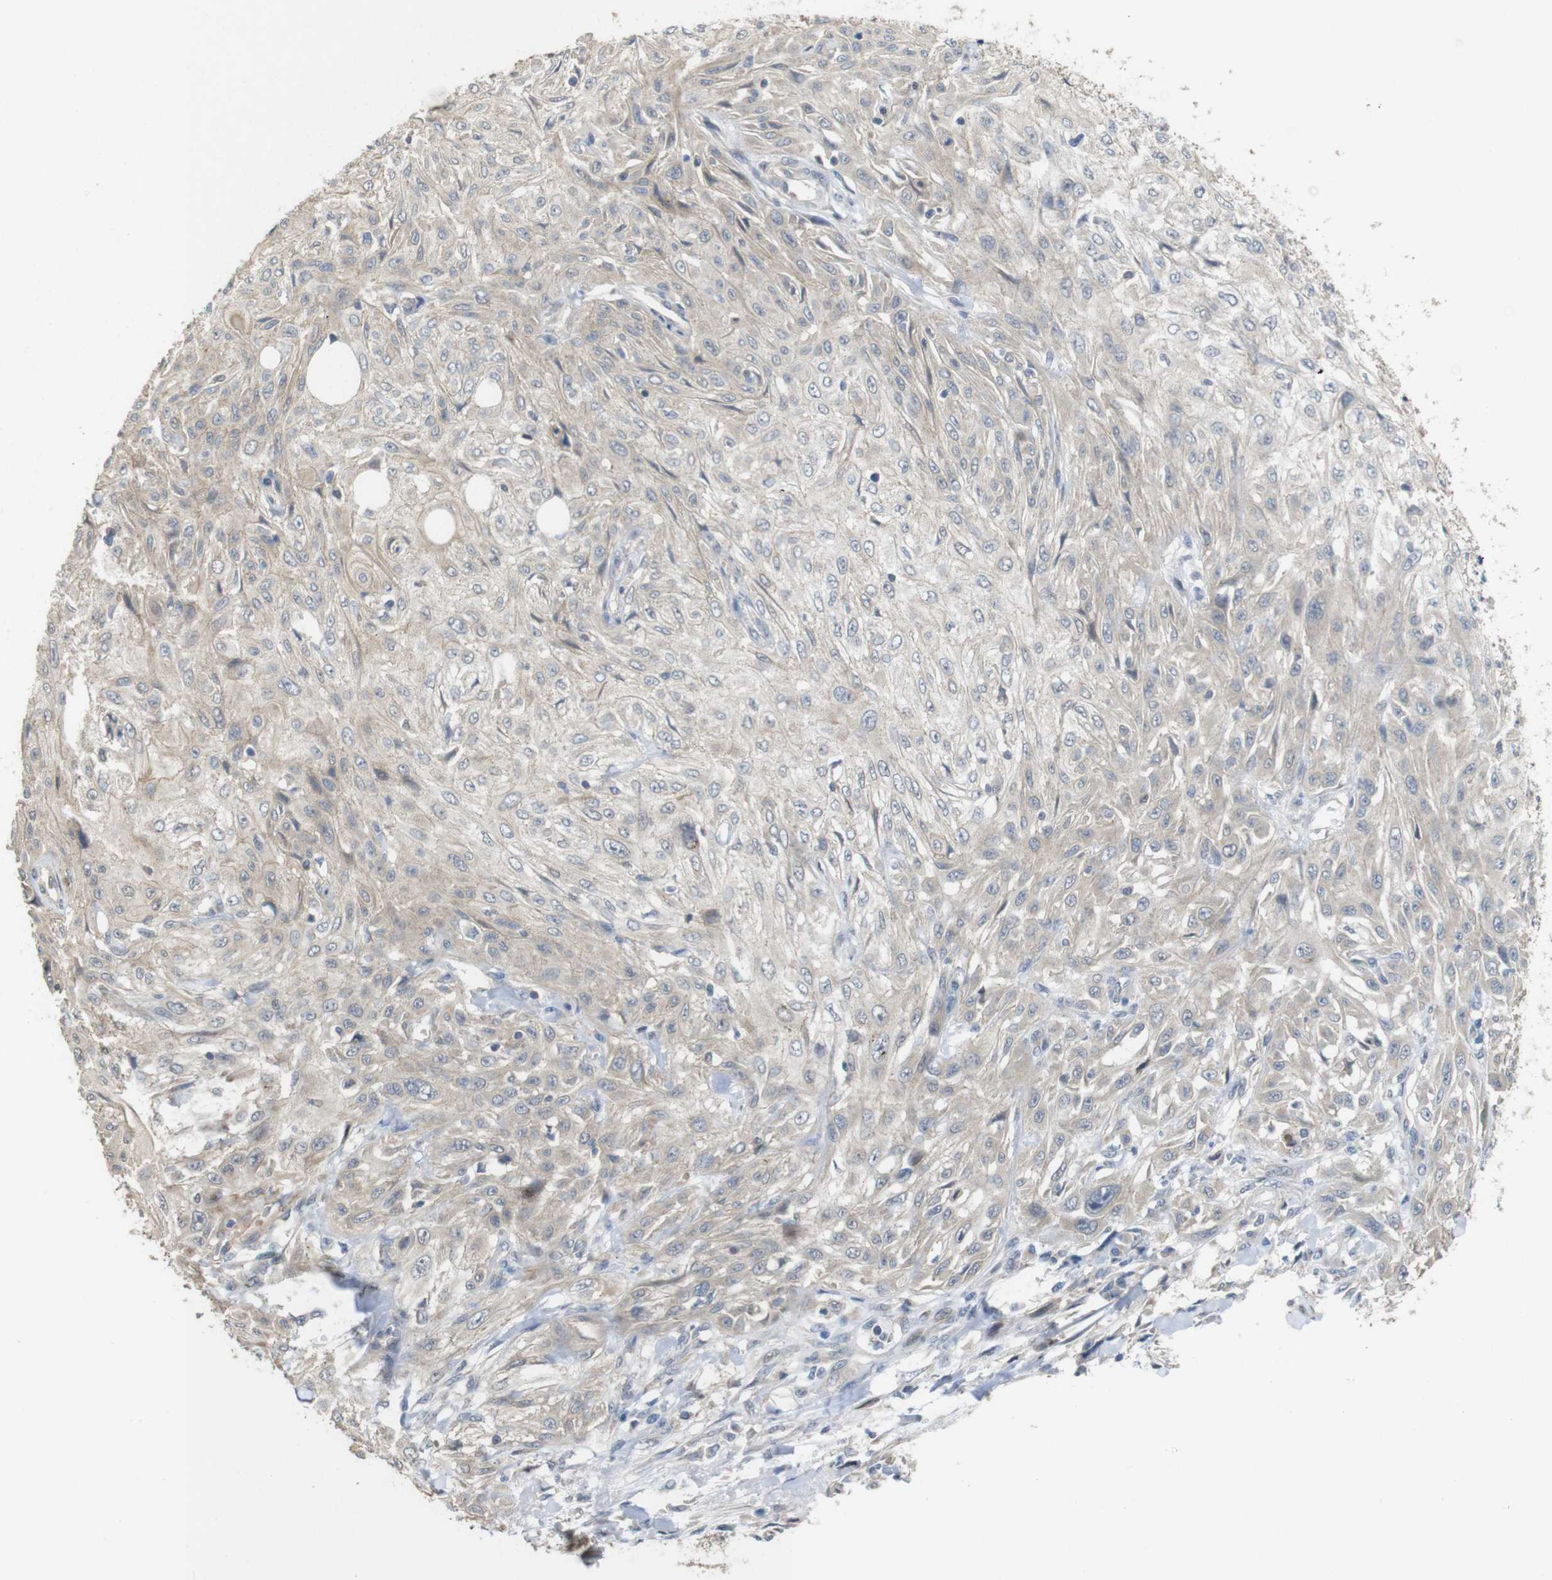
{"staining": {"intensity": "weak", "quantity": "25%-75%", "location": "cytoplasmic/membranous"}, "tissue": "skin cancer", "cell_type": "Tumor cells", "image_type": "cancer", "snomed": [{"axis": "morphology", "description": "Squamous cell carcinoma, NOS"}, {"axis": "topography", "description": "Skin"}], "caption": "Skin cancer tissue reveals weak cytoplasmic/membranous expression in about 25%-75% of tumor cells The protein of interest is shown in brown color, while the nuclei are stained blue.", "gene": "CDC34", "patient": {"sex": "male", "age": 75}}